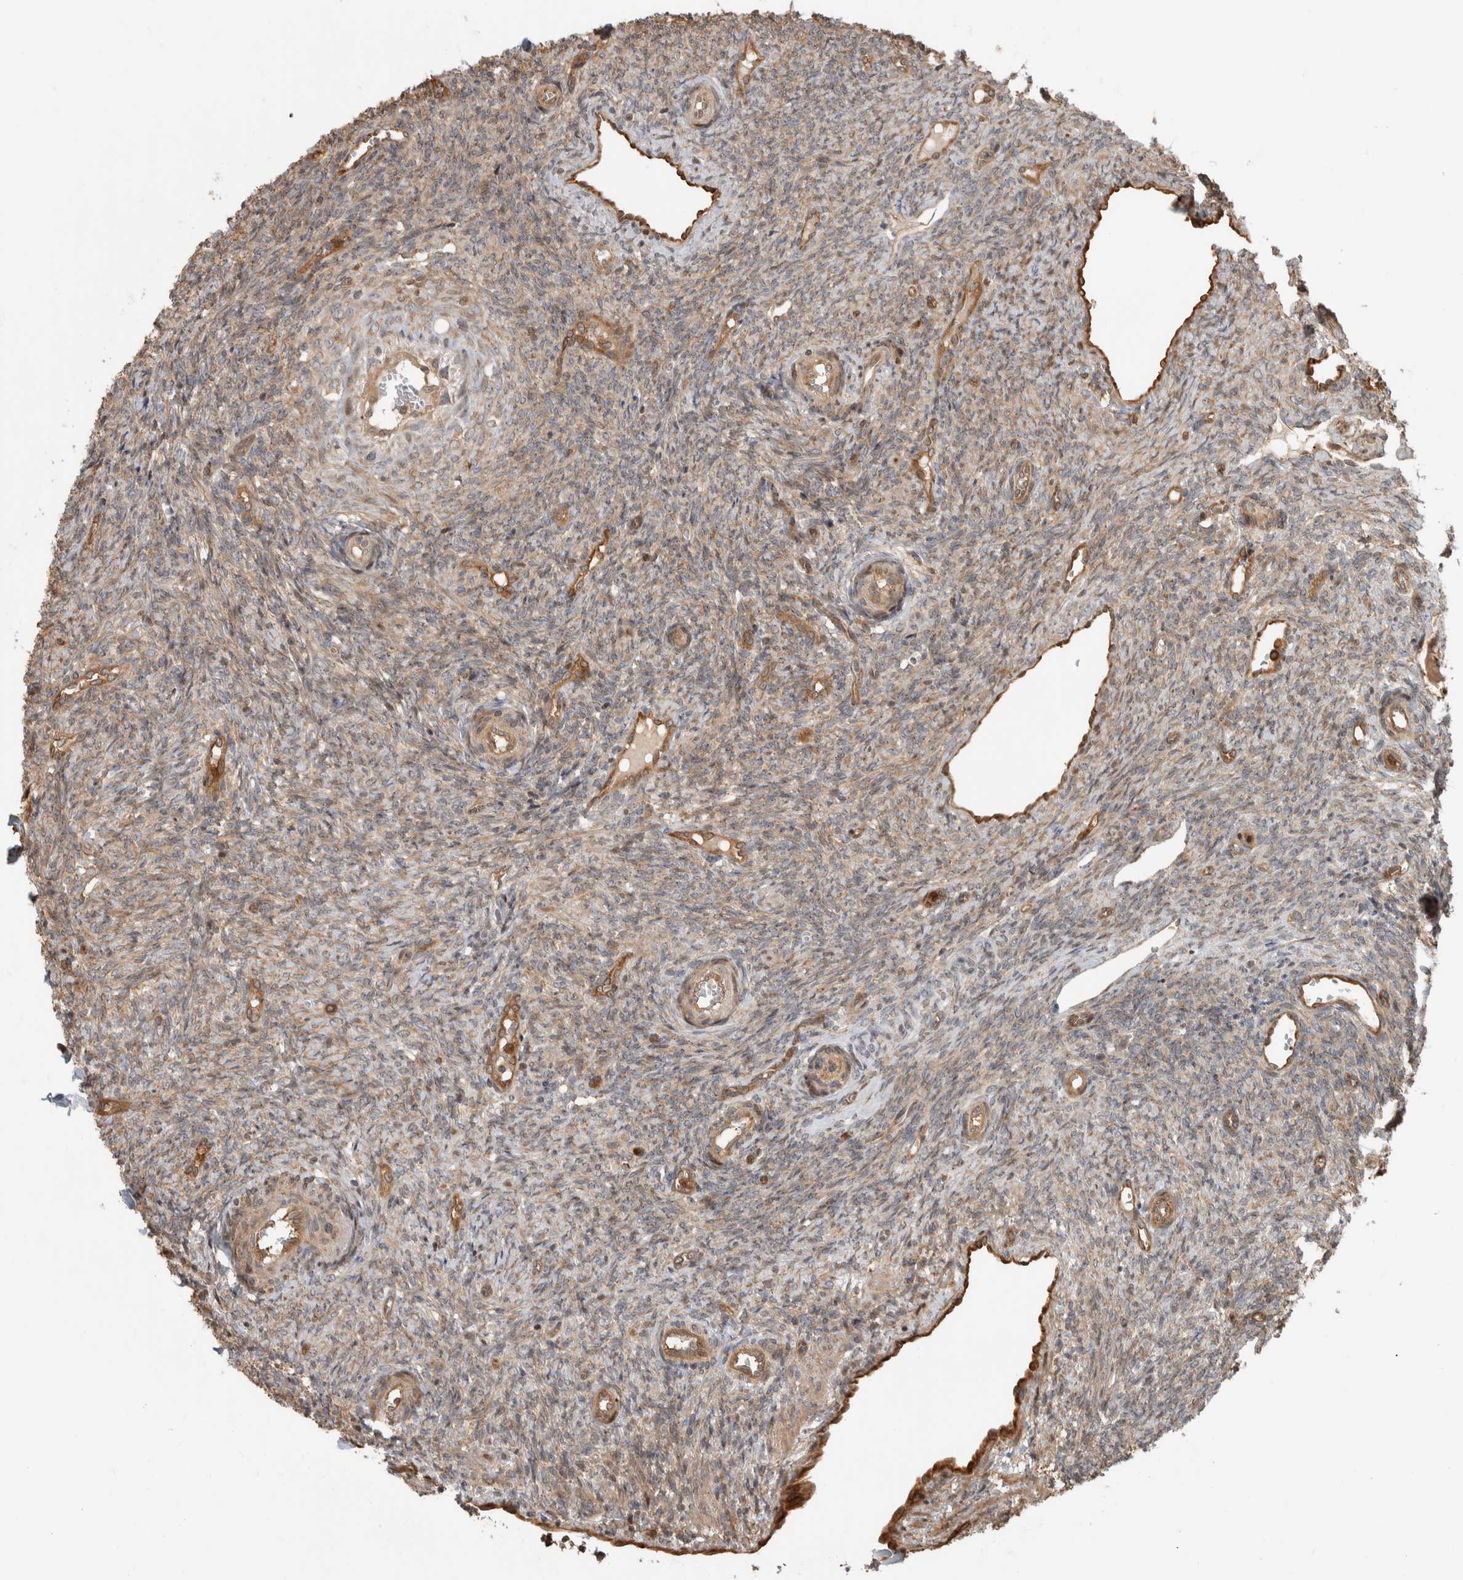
{"staining": {"intensity": "moderate", "quantity": ">75%", "location": "cytoplasmic/membranous"}, "tissue": "ovary", "cell_type": "Follicle cells", "image_type": "normal", "snomed": [{"axis": "morphology", "description": "Normal tissue, NOS"}, {"axis": "topography", "description": "Ovary"}], "caption": "Moderate cytoplasmic/membranous staining is present in approximately >75% of follicle cells in unremarkable ovary.", "gene": "CNTROB", "patient": {"sex": "female", "age": 41}}